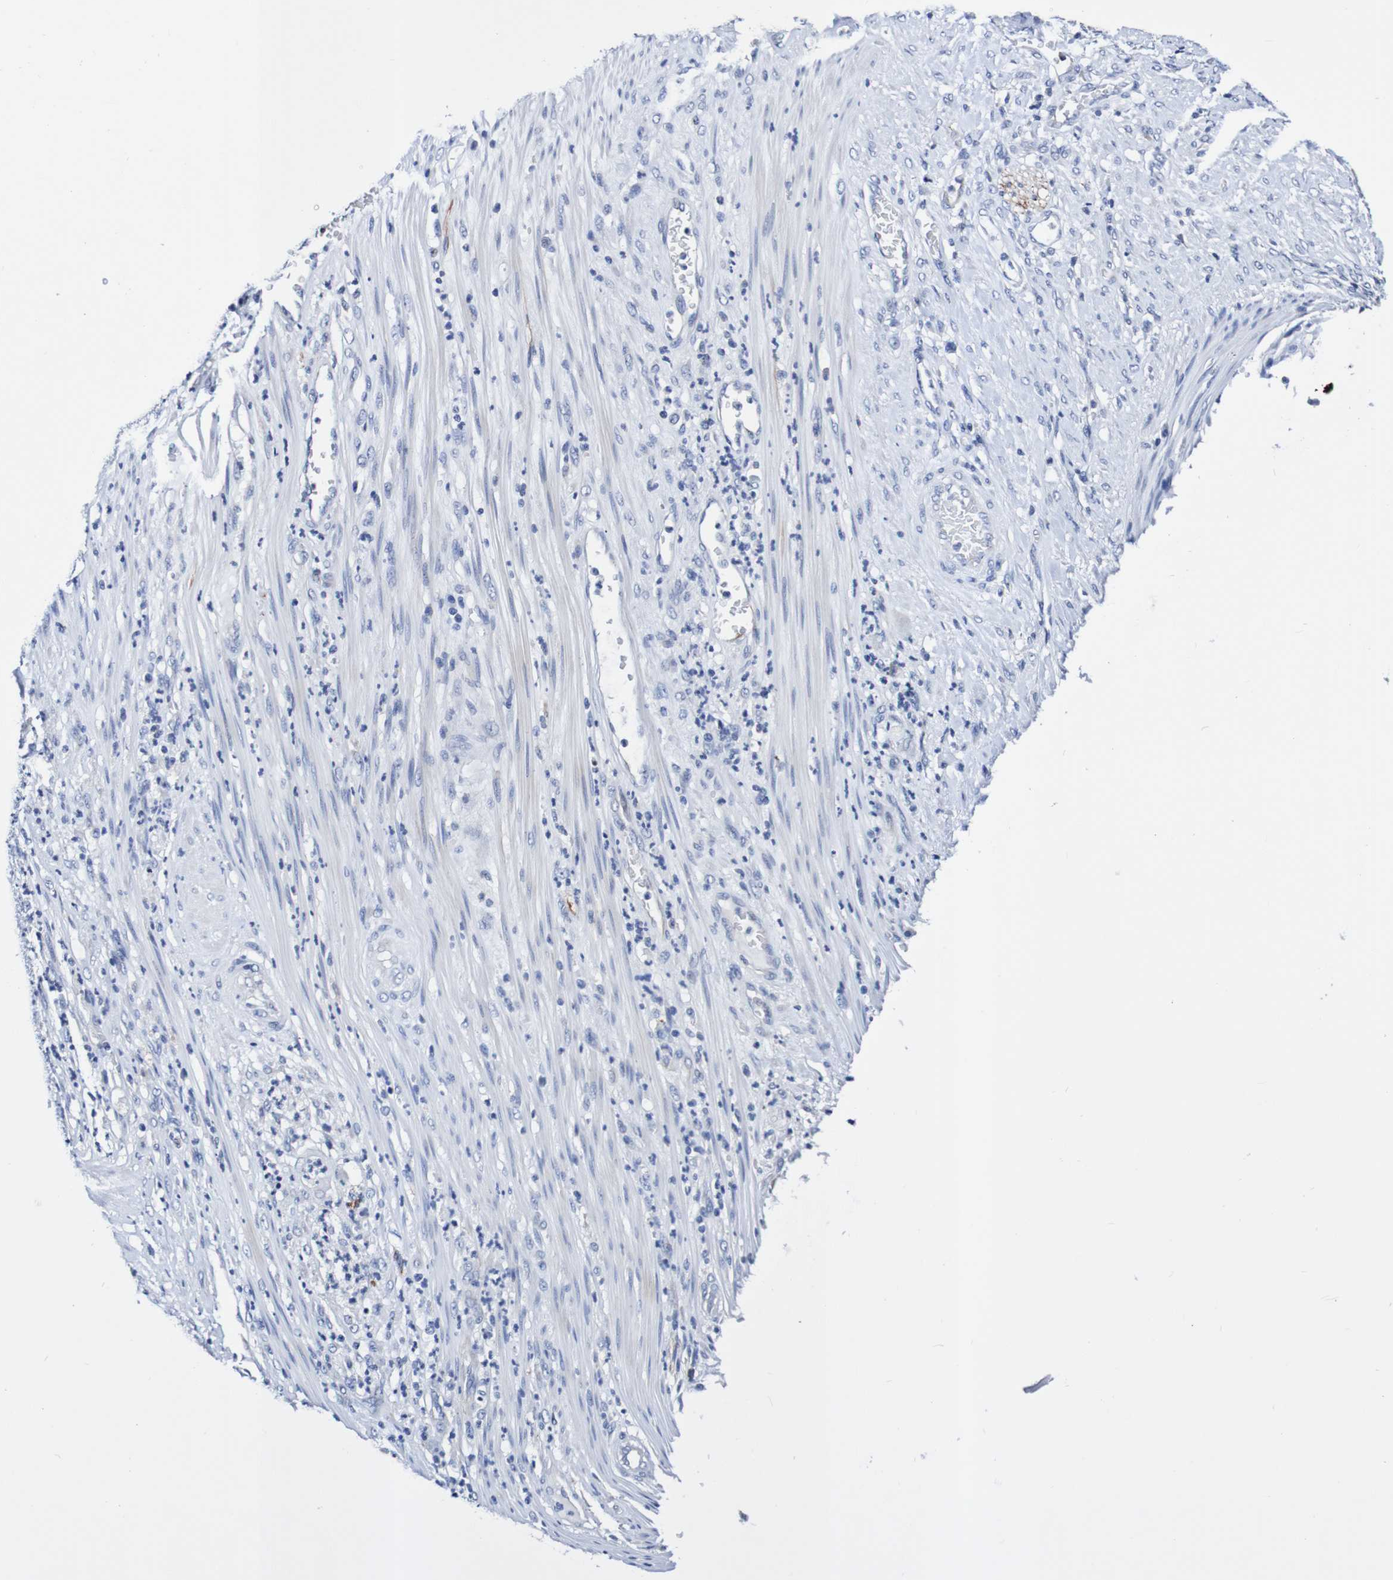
{"staining": {"intensity": "negative", "quantity": "none", "location": "none"}, "tissue": "stomach cancer", "cell_type": "Tumor cells", "image_type": "cancer", "snomed": [{"axis": "morphology", "description": "Adenocarcinoma, NOS"}, {"axis": "topography", "description": "Stomach"}], "caption": "Stomach adenocarcinoma was stained to show a protein in brown. There is no significant positivity in tumor cells.", "gene": "SEZ6", "patient": {"sex": "female", "age": 73}}